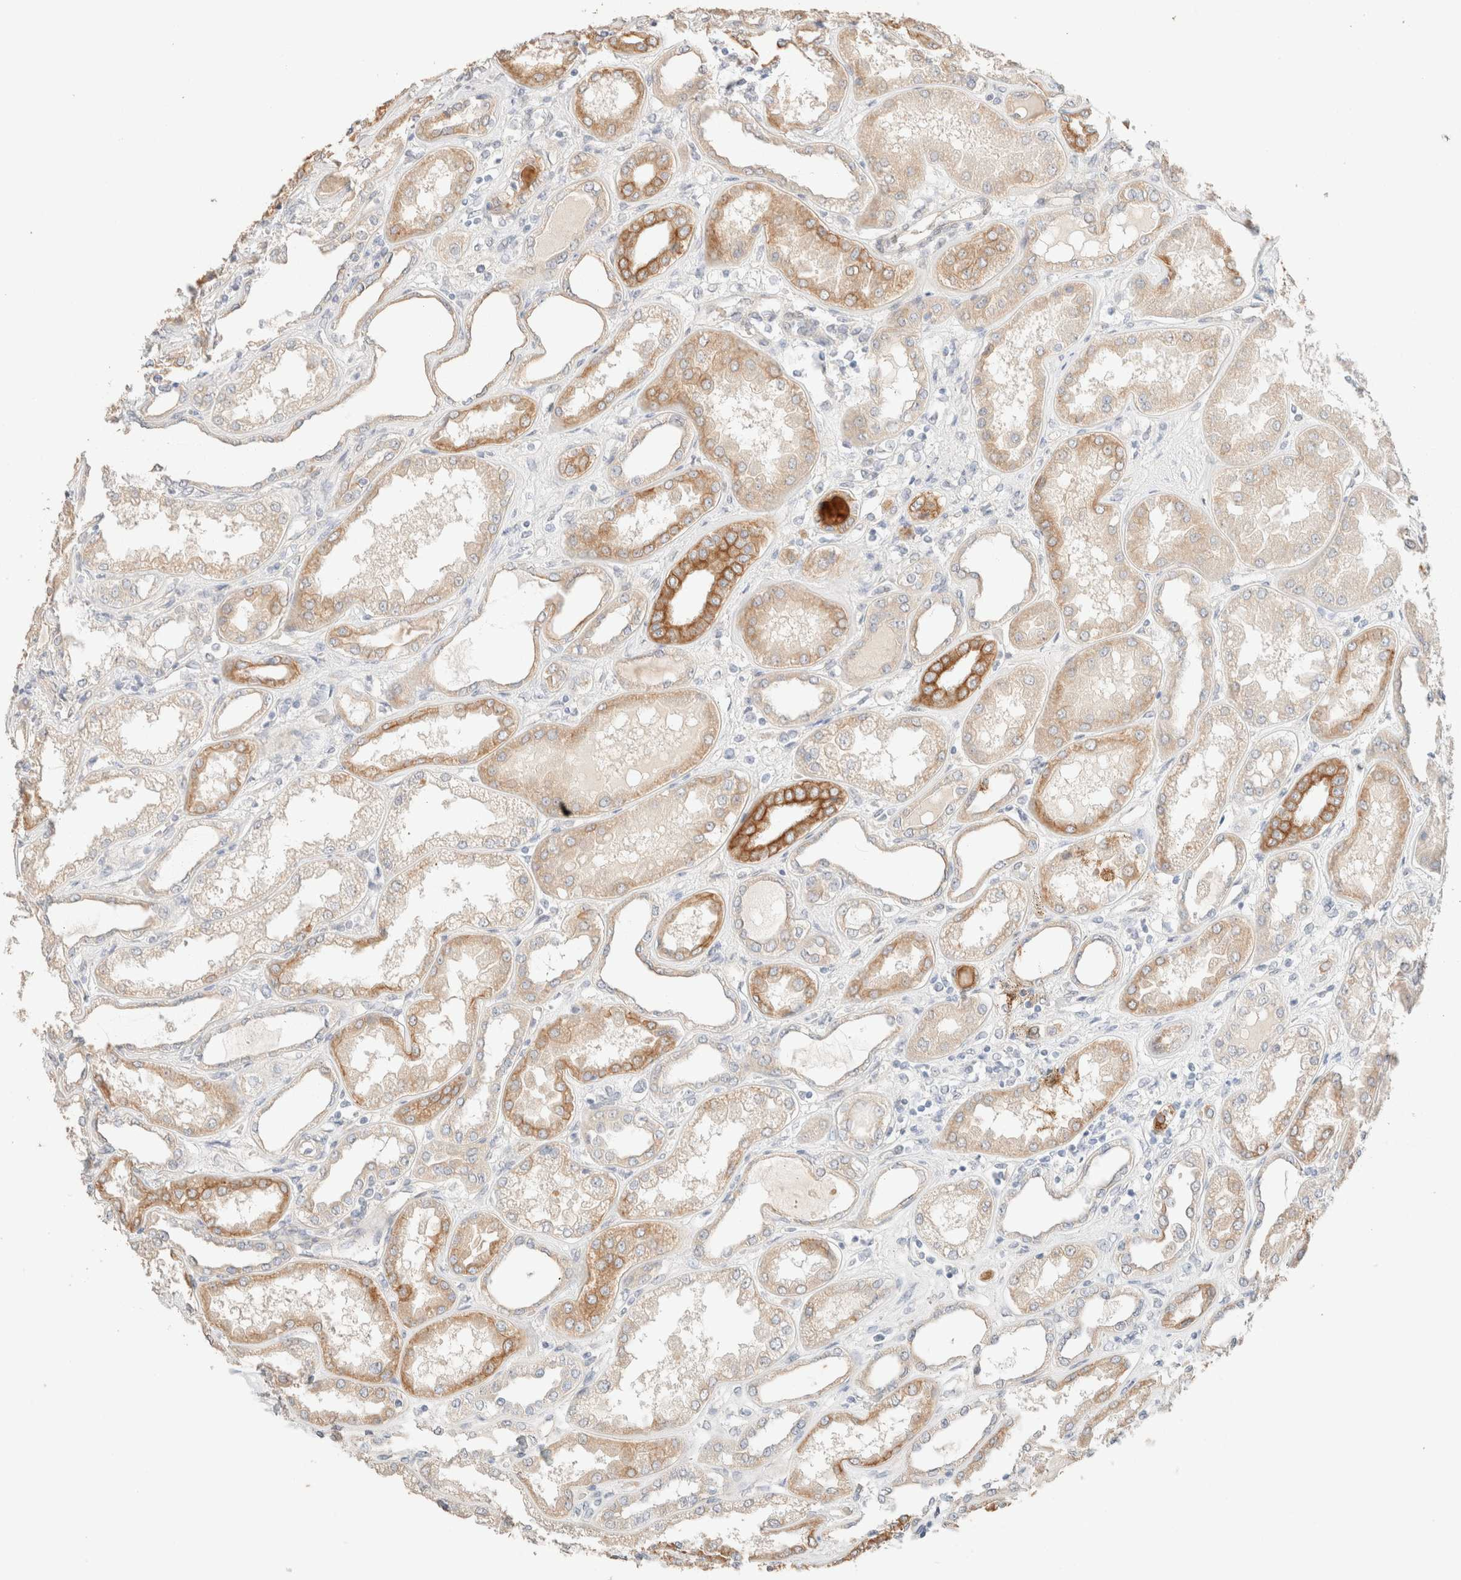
{"staining": {"intensity": "negative", "quantity": "none", "location": "none"}, "tissue": "kidney", "cell_type": "Cells in glomeruli", "image_type": "normal", "snomed": [{"axis": "morphology", "description": "Normal tissue, NOS"}, {"axis": "topography", "description": "Kidney"}], "caption": "DAB (3,3'-diaminobenzidine) immunohistochemical staining of normal kidney demonstrates no significant positivity in cells in glomeruli. (Brightfield microscopy of DAB (3,3'-diaminobenzidine) immunohistochemistry at high magnification).", "gene": "CSNK1E", "patient": {"sex": "female", "age": 56}}